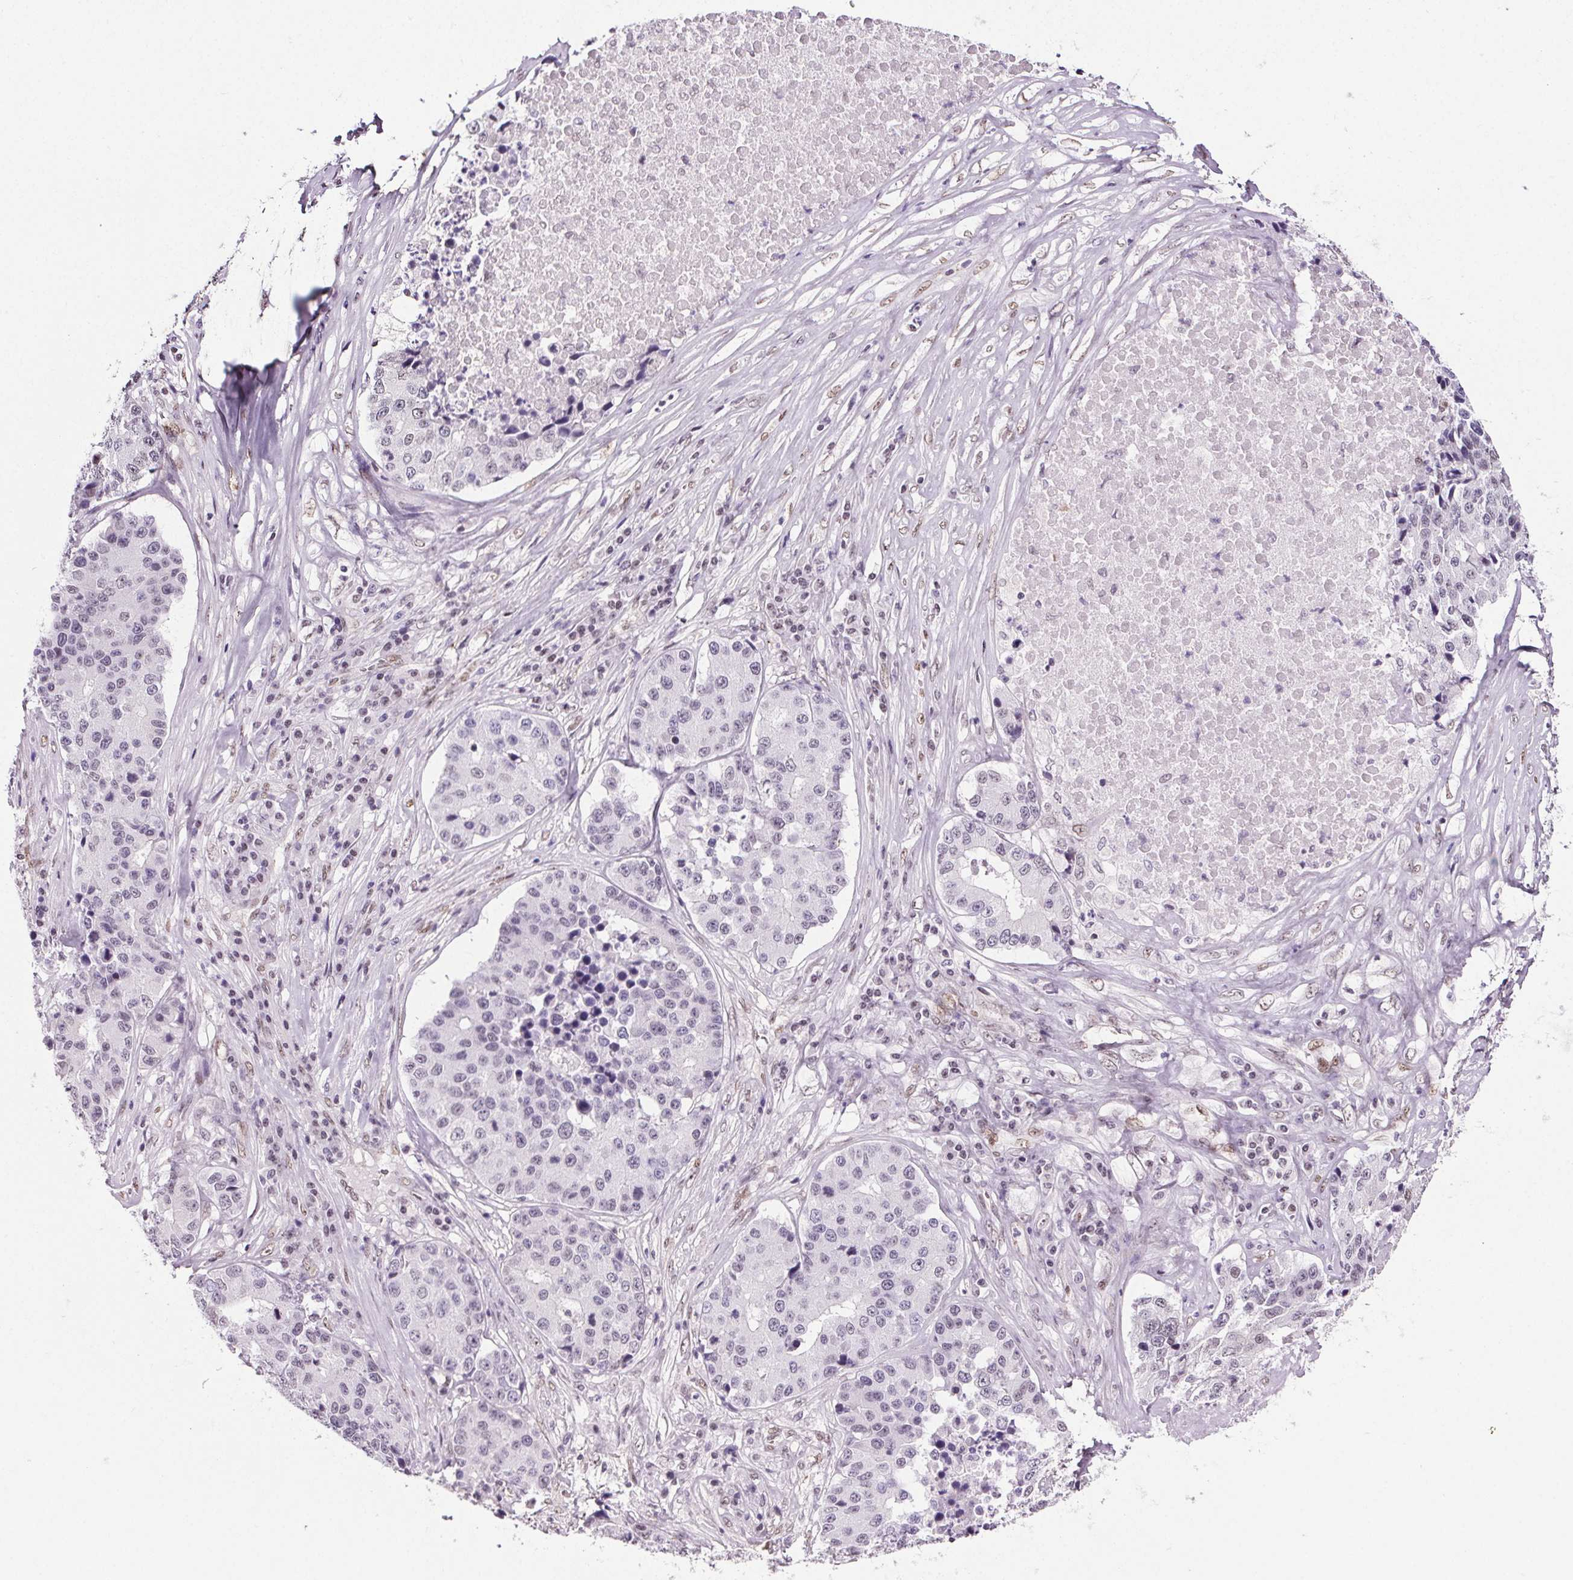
{"staining": {"intensity": "negative", "quantity": "none", "location": "none"}, "tissue": "stomach cancer", "cell_type": "Tumor cells", "image_type": "cancer", "snomed": [{"axis": "morphology", "description": "Adenocarcinoma, NOS"}, {"axis": "topography", "description": "Stomach"}], "caption": "Immunohistochemistry (IHC) image of neoplastic tissue: stomach cancer (adenocarcinoma) stained with DAB displays no significant protein staining in tumor cells. Brightfield microscopy of immunohistochemistry stained with DAB (brown) and hematoxylin (blue), captured at high magnification.", "gene": "GP6", "patient": {"sex": "male", "age": 71}}